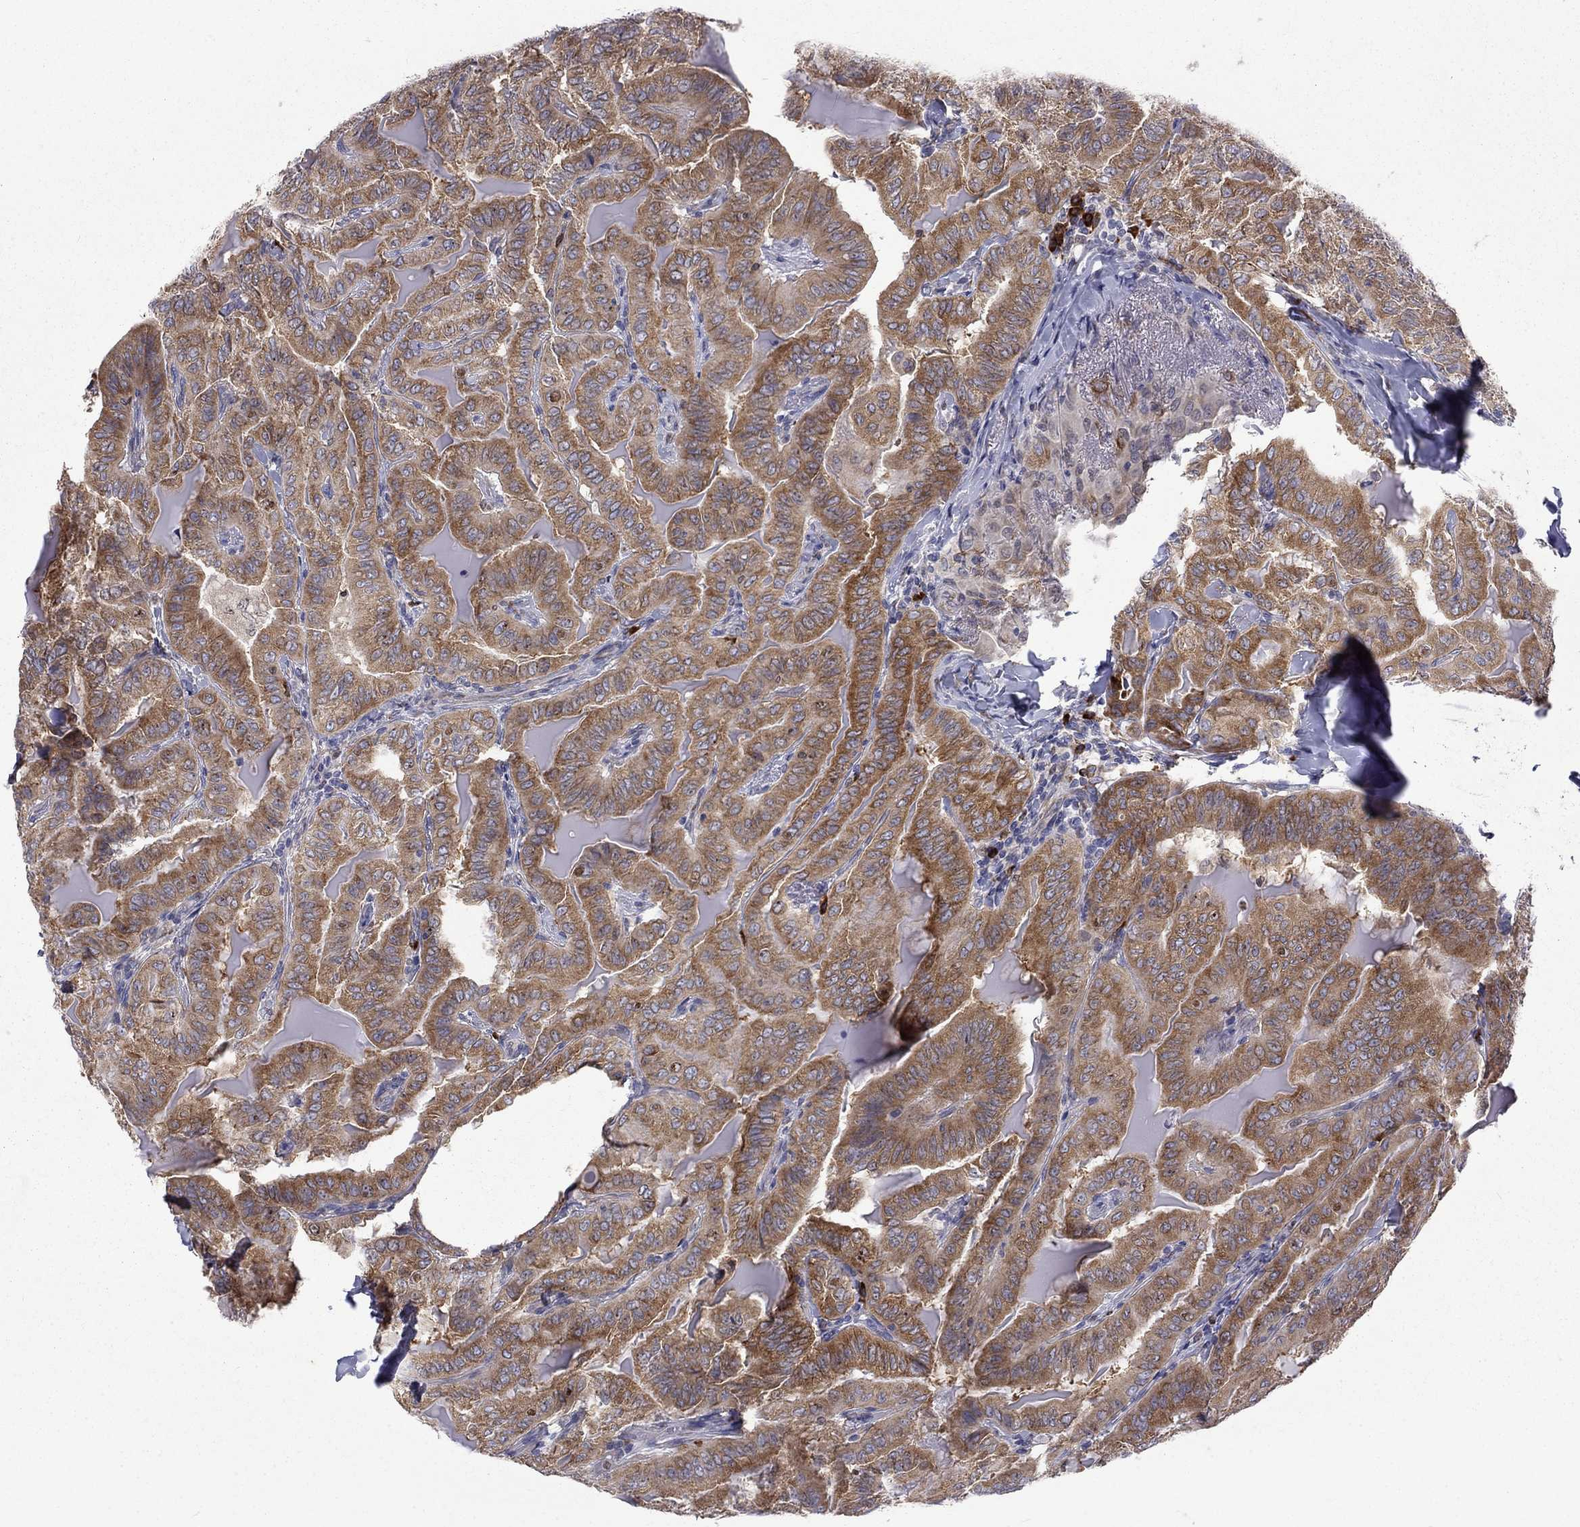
{"staining": {"intensity": "strong", "quantity": ">75%", "location": "cytoplasmic/membranous"}, "tissue": "thyroid cancer", "cell_type": "Tumor cells", "image_type": "cancer", "snomed": [{"axis": "morphology", "description": "Papillary adenocarcinoma, NOS"}, {"axis": "topography", "description": "Thyroid gland"}], "caption": "There is high levels of strong cytoplasmic/membranous expression in tumor cells of thyroid papillary adenocarcinoma, as demonstrated by immunohistochemical staining (brown color).", "gene": "PABPC4", "patient": {"sex": "female", "age": 68}}